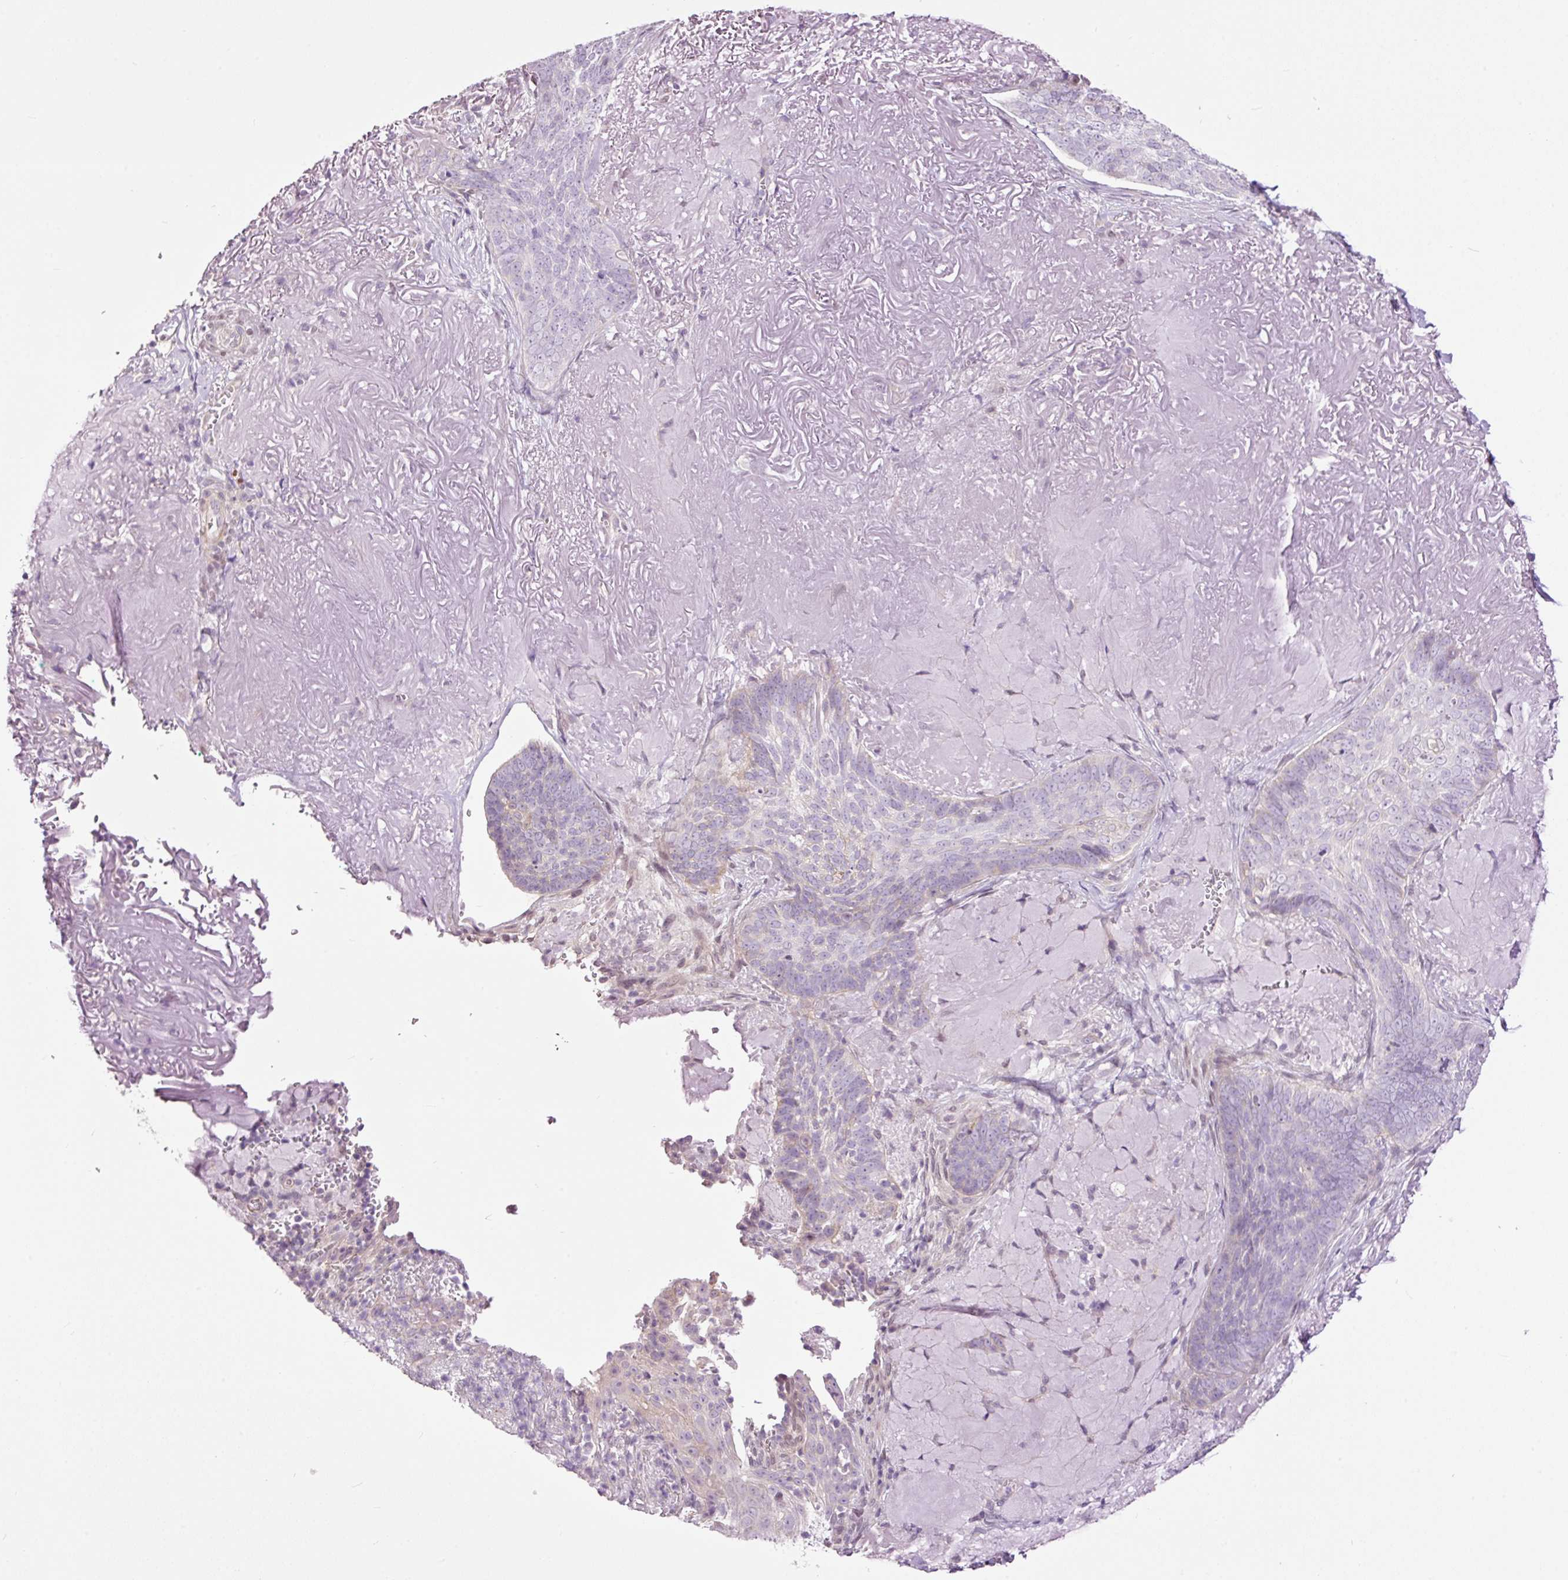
{"staining": {"intensity": "negative", "quantity": "none", "location": "none"}, "tissue": "skin cancer", "cell_type": "Tumor cells", "image_type": "cancer", "snomed": [{"axis": "morphology", "description": "Basal cell carcinoma"}, {"axis": "topography", "description": "Skin"}, {"axis": "topography", "description": "Skin of face"}], "caption": "Tumor cells are negative for protein expression in human skin cancer (basal cell carcinoma).", "gene": "FCRL4", "patient": {"sex": "female", "age": 95}}